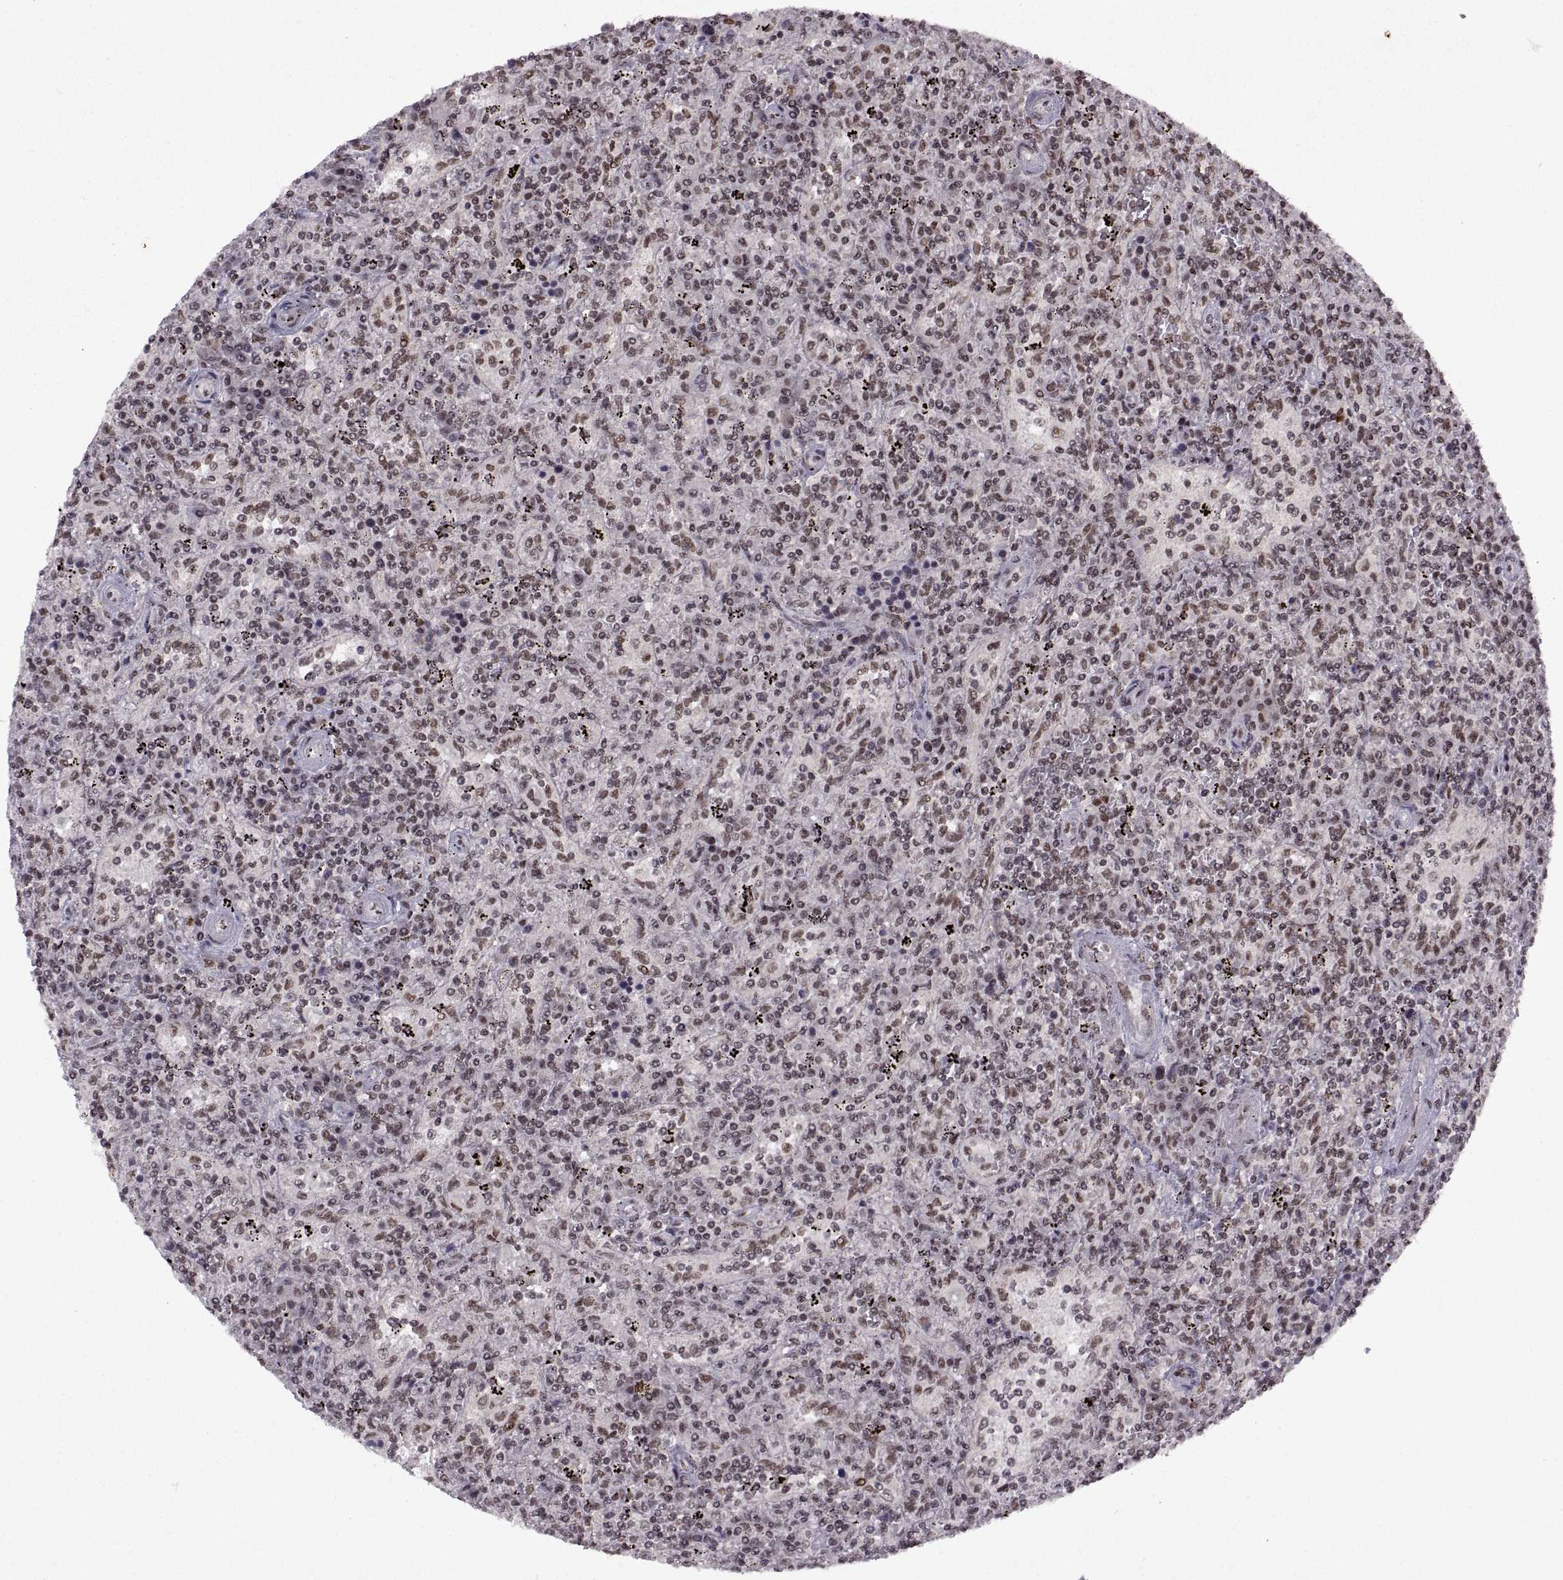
{"staining": {"intensity": "weak", "quantity": ">75%", "location": "nuclear"}, "tissue": "lymphoma", "cell_type": "Tumor cells", "image_type": "cancer", "snomed": [{"axis": "morphology", "description": "Malignant lymphoma, non-Hodgkin's type, Low grade"}, {"axis": "topography", "description": "Spleen"}], "caption": "Lymphoma was stained to show a protein in brown. There is low levels of weak nuclear expression in about >75% of tumor cells.", "gene": "MT1E", "patient": {"sex": "male", "age": 62}}